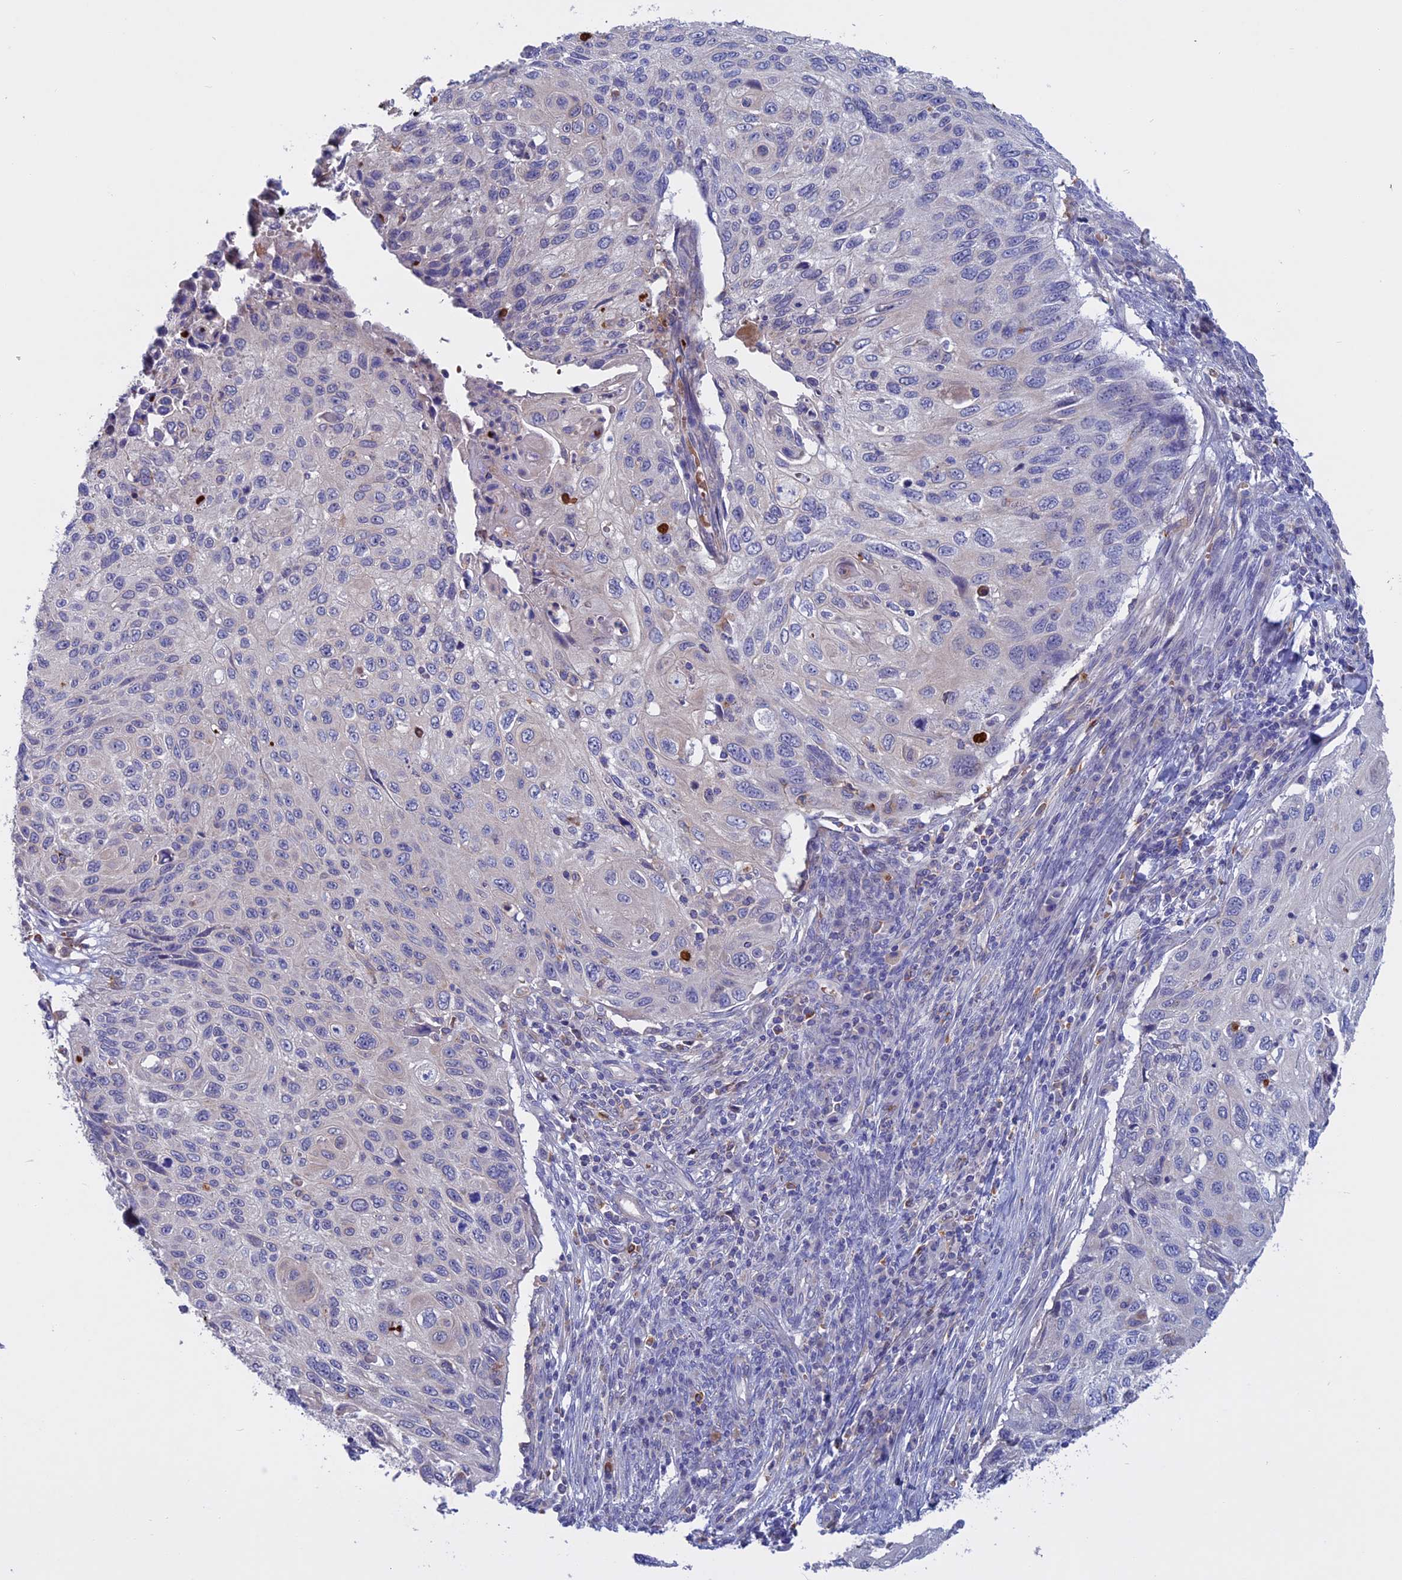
{"staining": {"intensity": "negative", "quantity": "none", "location": "none"}, "tissue": "cervical cancer", "cell_type": "Tumor cells", "image_type": "cancer", "snomed": [{"axis": "morphology", "description": "Squamous cell carcinoma, NOS"}, {"axis": "topography", "description": "Cervix"}], "caption": "IHC image of cervical cancer (squamous cell carcinoma) stained for a protein (brown), which demonstrates no staining in tumor cells. Brightfield microscopy of immunohistochemistry (IHC) stained with DAB (brown) and hematoxylin (blue), captured at high magnification.", "gene": "SLC2A6", "patient": {"sex": "female", "age": 70}}